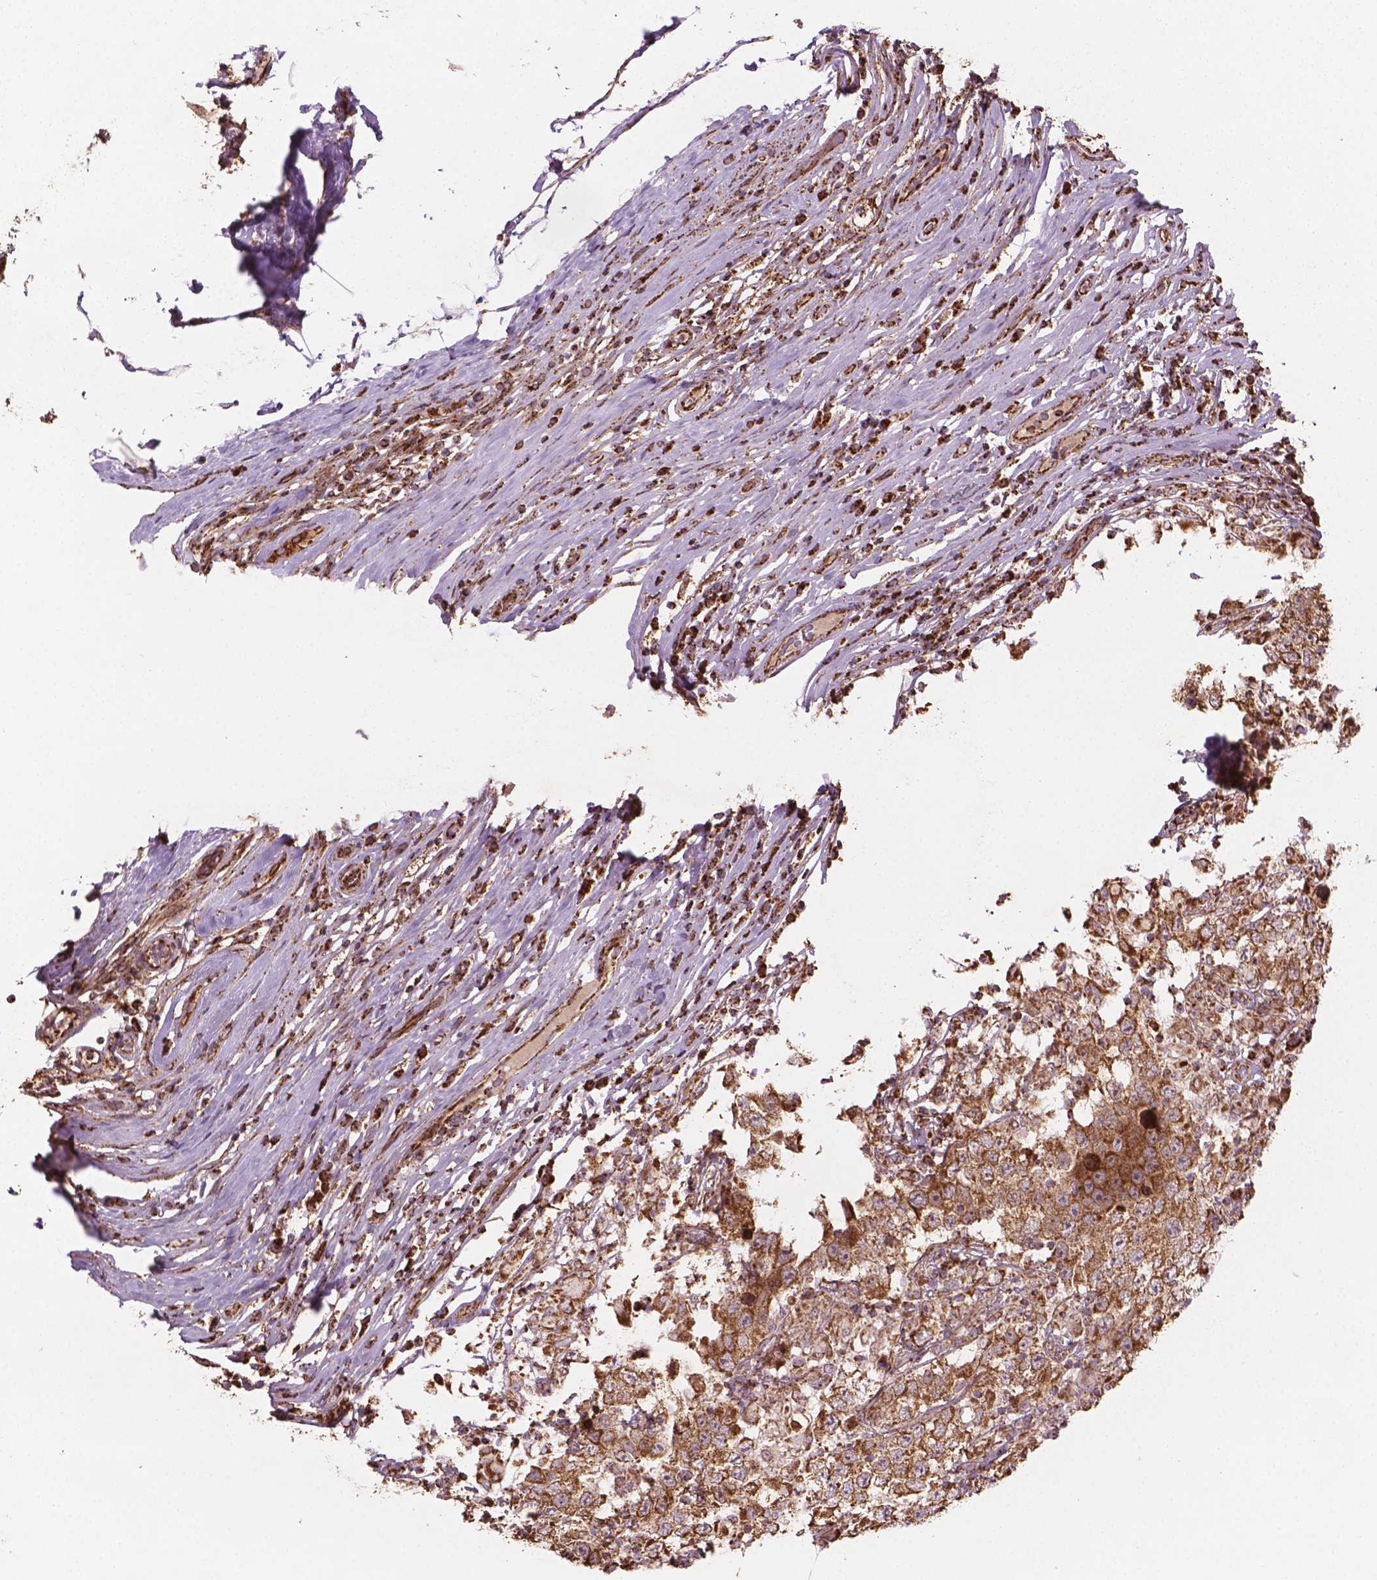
{"staining": {"intensity": "moderate", "quantity": ">75%", "location": "cytoplasmic/membranous"}, "tissue": "testis cancer", "cell_type": "Tumor cells", "image_type": "cancer", "snomed": [{"axis": "morphology", "description": "Seminoma, NOS"}, {"axis": "morphology", "description": "Carcinoma, Embryonal, NOS"}, {"axis": "topography", "description": "Testis"}], "caption": "The micrograph shows a brown stain indicating the presence of a protein in the cytoplasmic/membranous of tumor cells in seminoma (testis). (IHC, brightfield microscopy, high magnification).", "gene": "HS3ST3A1", "patient": {"sex": "male", "age": 41}}